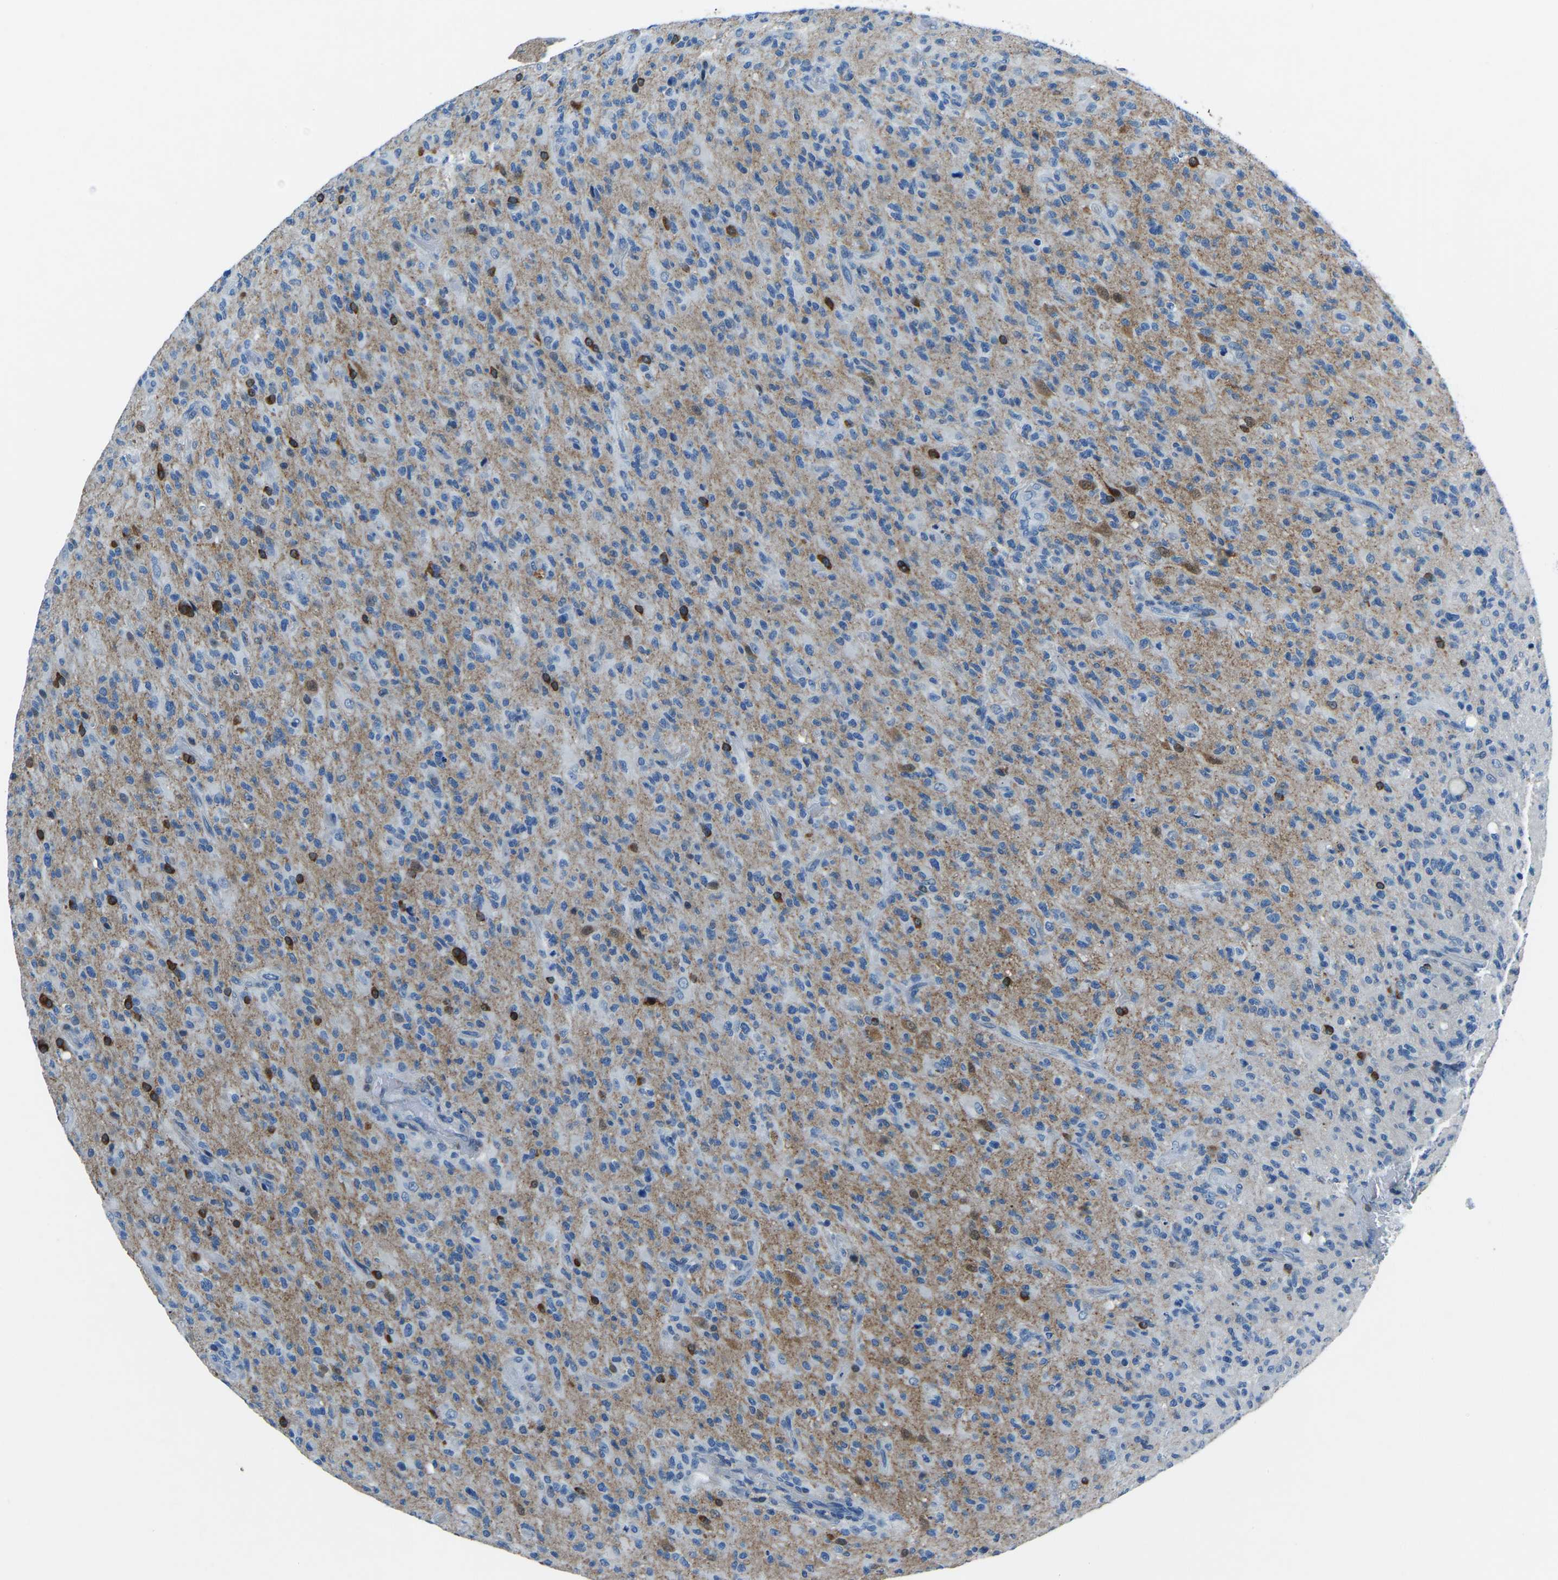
{"staining": {"intensity": "strong", "quantity": "<25%", "location": "cytoplasmic/membranous"}, "tissue": "glioma", "cell_type": "Tumor cells", "image_type": "cancer", "snomed": [{"axis": "morphology", "description": "Glioma, malignant, High grade"}, {"axis": "topography", "description": "Brain"}], "caption": "The immunohistochemical stain labels strong cytoplasmic/membranous positivity in tumor cells of malignant glioma (high-grade) tissue.", "gene": "XIRP1", "patient": {"sex": "male", "age": 71}}